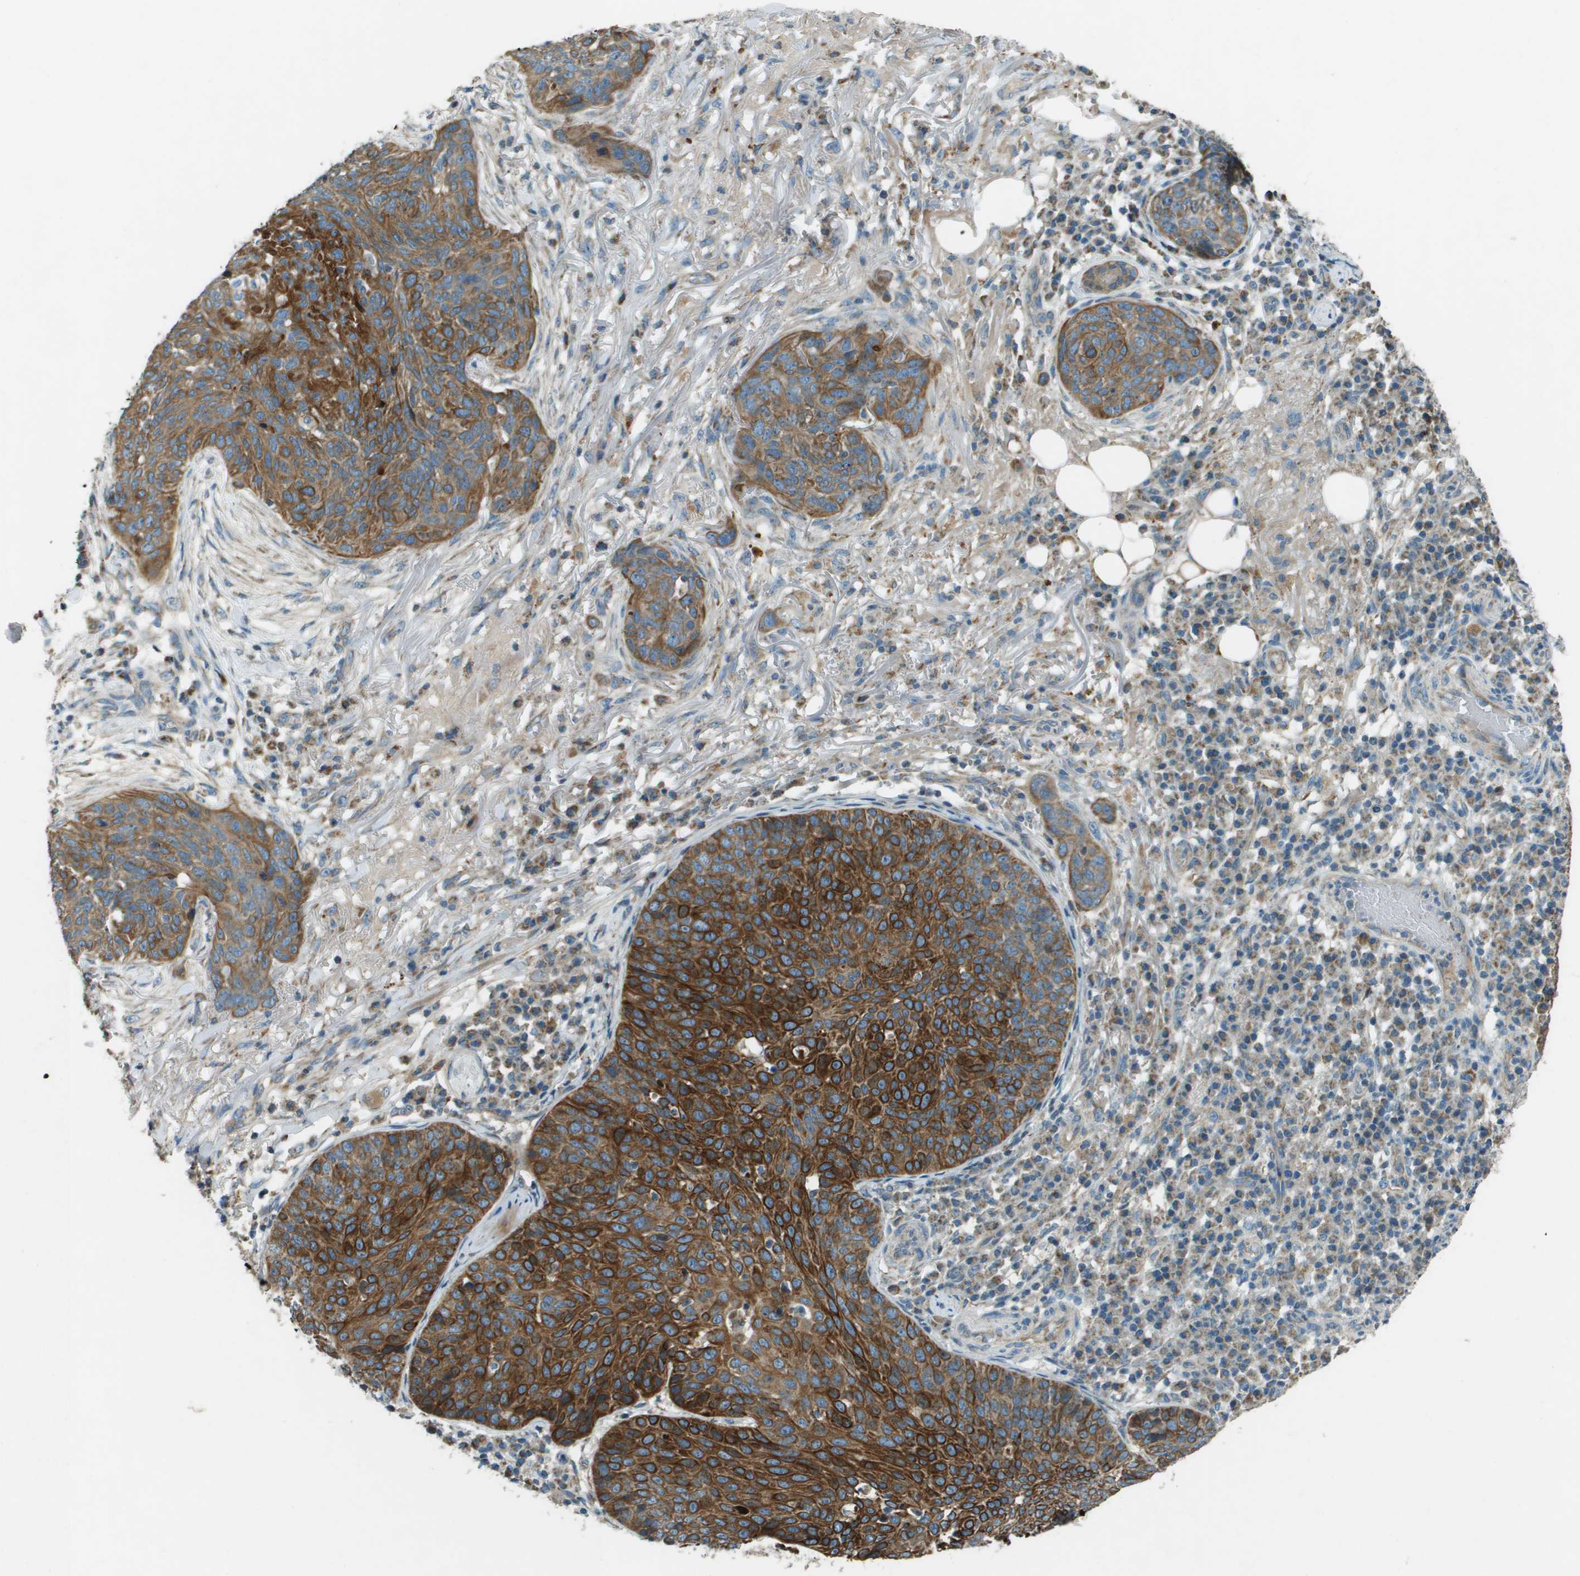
{"staining": {"intensity": "strong", "quantity": ">75%", "location": "cytoplasmic/membranous"}, "tissue": "skin cancer", "cell_type": "Tumor cells", "image_type": "cancer", "snomed": [{"axis": "morphology", "description": "Squamous cell carcinoma in situ, NOS"}, {"axis": "morphology", "description": "Squamous cell carcinoma, NOS"}, {"axis": "topography", "description": "Skin"}], "caption": "The image demonstrates a brown stain indicating the presence of a protein in the cytoplasmic/membranous of tumor cells in skin squamous cell carcinoma in situ. Immunohistochemistry stains the protein of interest in brown and the nuclei are stained blue.", "gene": "MIGA1", "patient": {"sex": "male", "age": 93}}